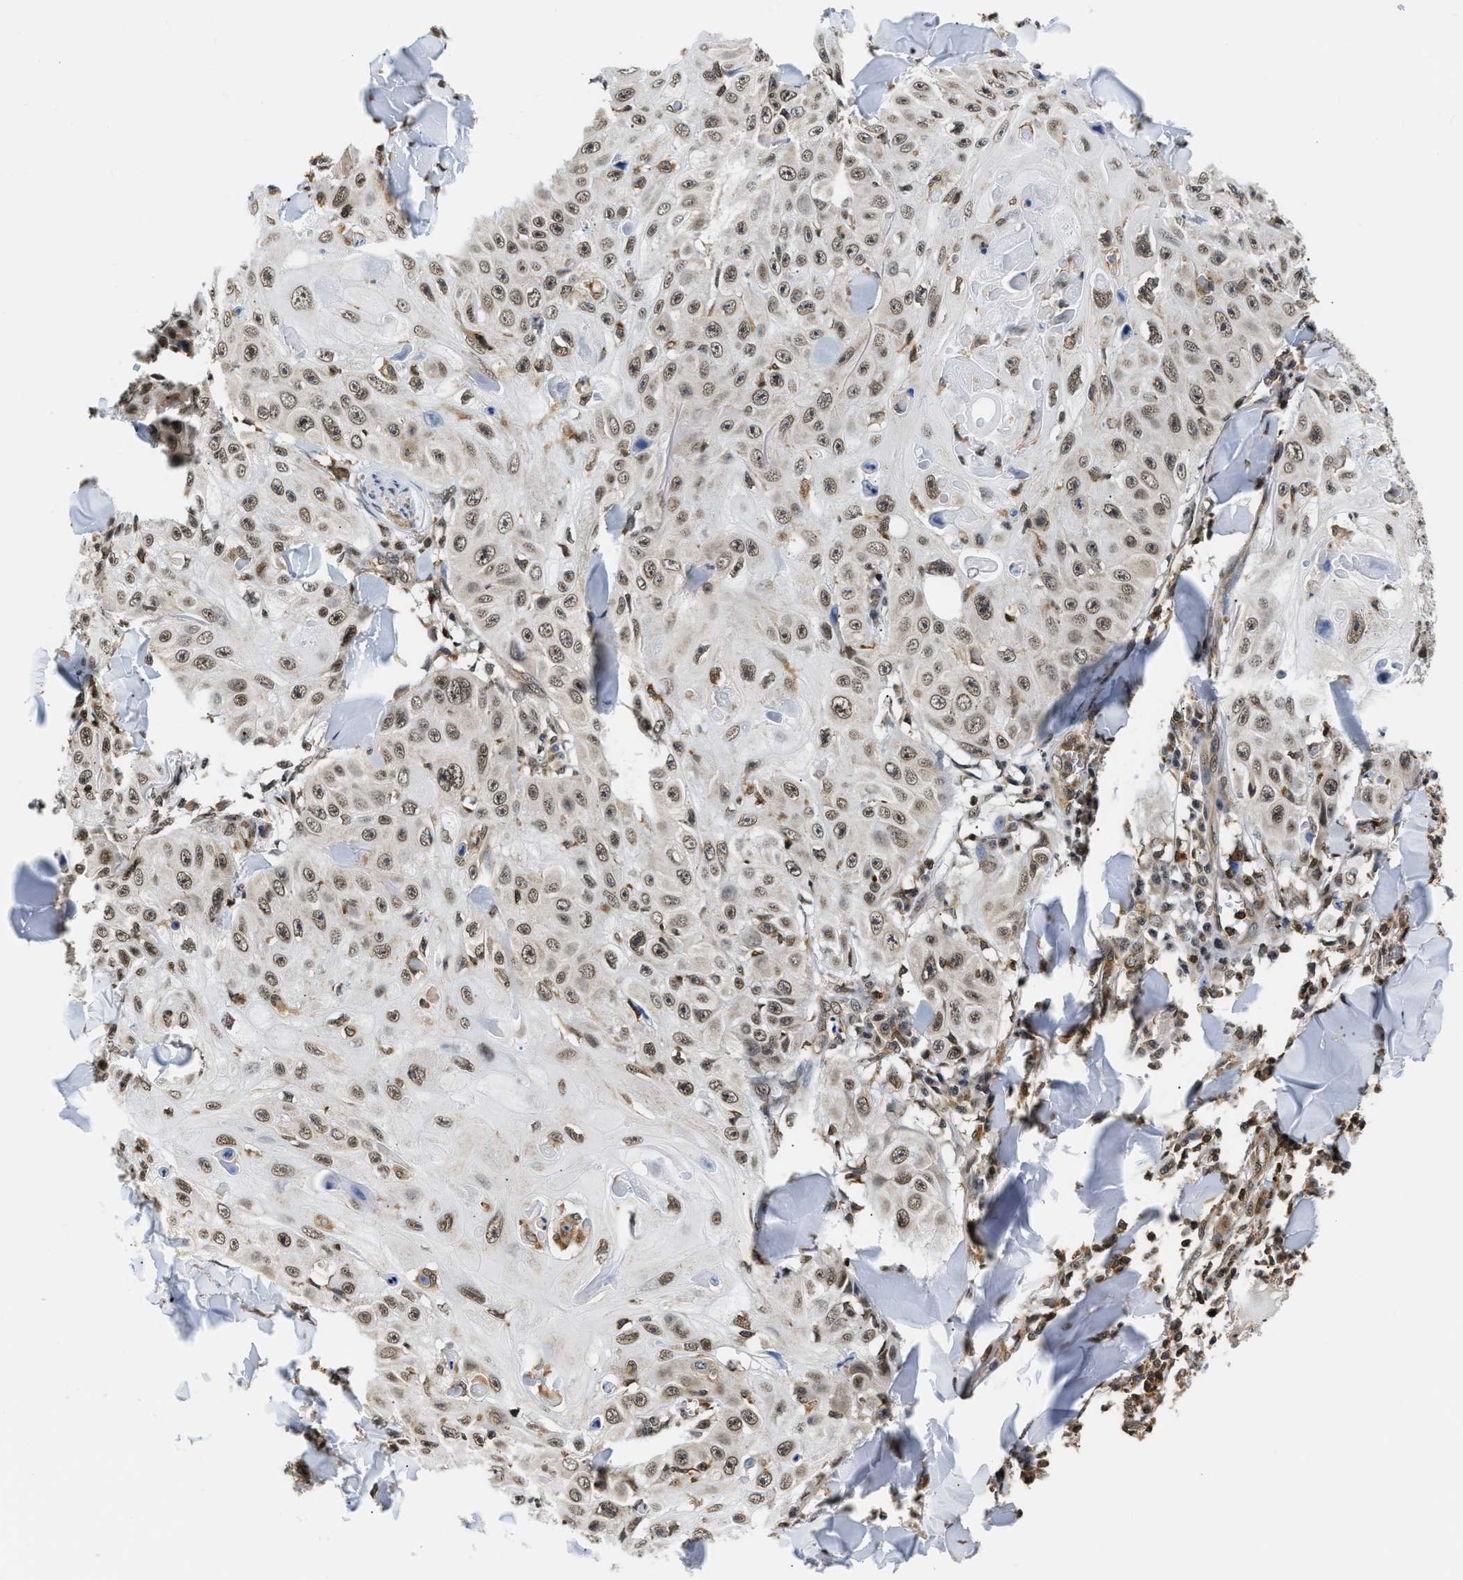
{"staining": {"intensity": "moderate", "quantity": ">75%", "location": "nuclear"}, "tissue": "skin cancer", "cell_type": "Tumor cells", "image_type": "cancer", "snomed": [{"axis": "morphology", "description": "Squamous cell carcinoma, NOS"}, {"axis": "topography", "description": "Skin"}], "caption": "Skin cancer was stained to show a protein in brown. There is medium levels of moderate nuclear positivity in about >75% of tumor cells.", "gene": "STK10", "patient": {"sex": "male", "age": 86}}